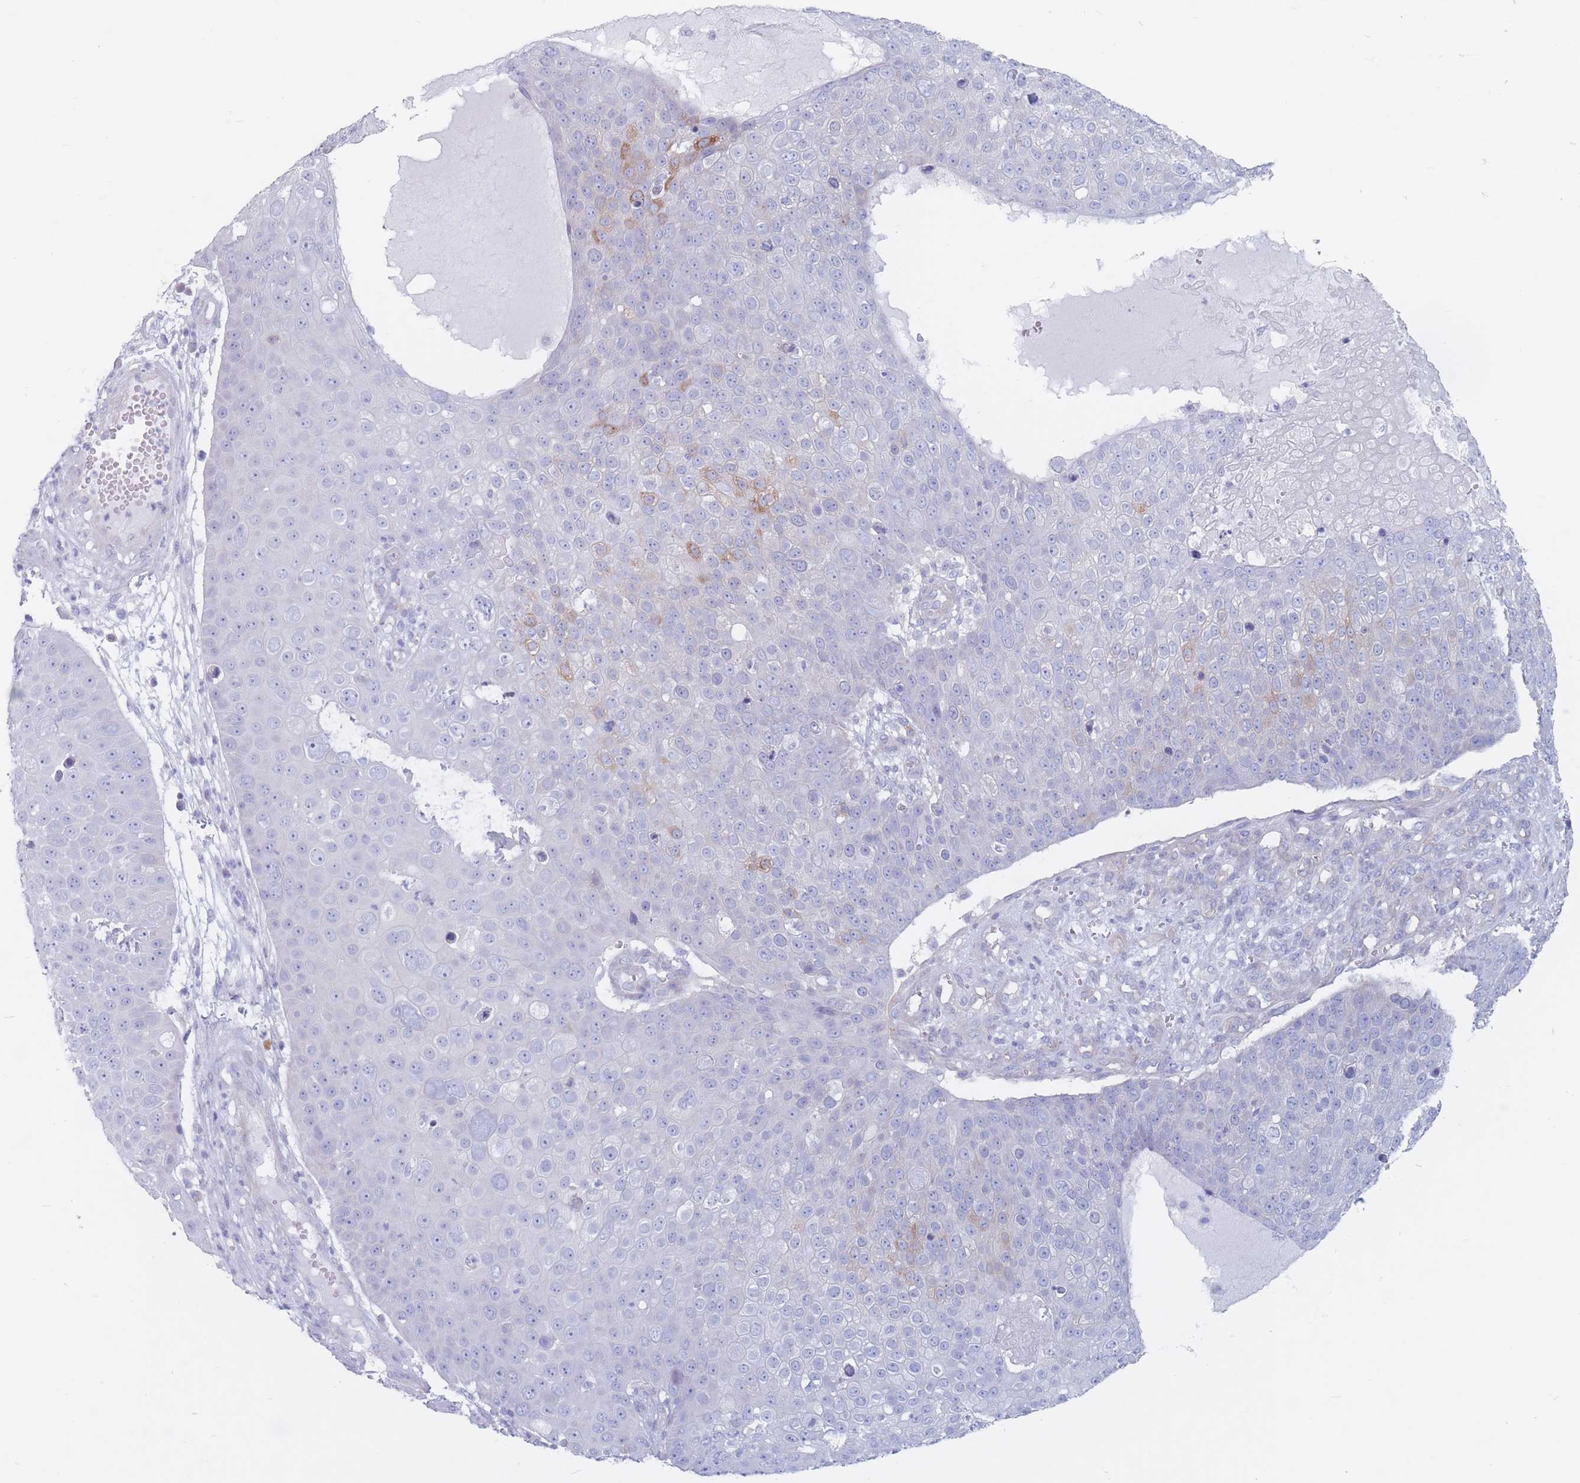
{"staining": {"intensity": "moderate", "quantity": "<25%", "location": "cytoplasmic/membranous"}, "tissue": "skin cancer", "cell_type": "Tumor cells", "image_type": "cancer", "snomed": [{"axis": "morphology", "description": "Squamous cell carcinoma, NOS"}, {"axis": "topography", "description": "Skin"}], "caption": "Human skin squamous cell carcinoma stained with a brown dye displays moderate cytoplasmic/membranous positive positivity in about <25% of tumor cells.", "gene": "PLPP1", "patient": {"sex": "male", "age": 71}}